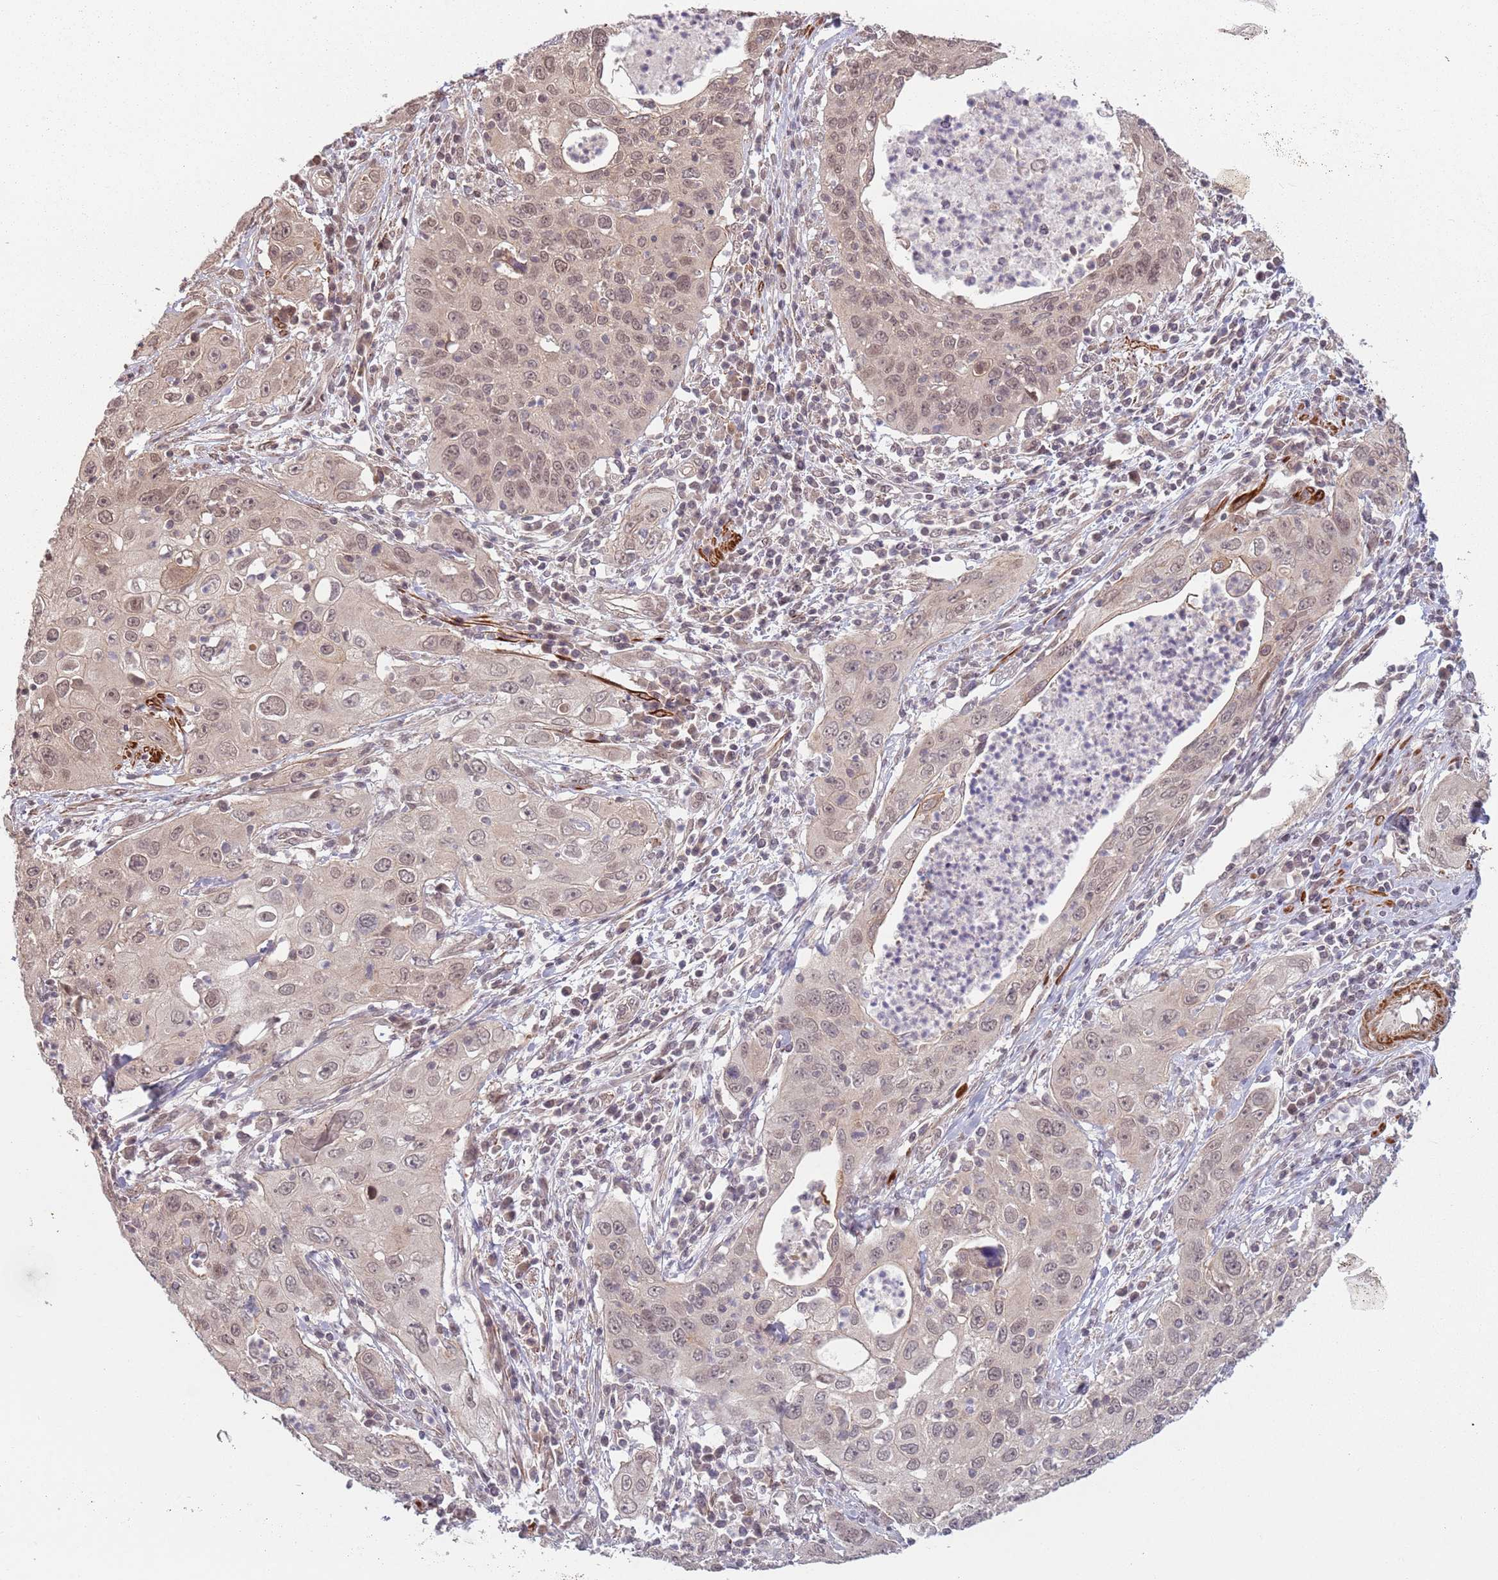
{"staining": {"intensity": "weak", "quantity": "25%-75%", "location": "nuclear"}, "tissue": "cervical cancer", "cell_type": "Tumor cells", "image_type": "cancer", "snomed": [{"axis": "morphology", "description": "Squamous cell carcinoma, NOS"}, {"axis": "topography", "description": "Cervix"}], "caption": "Protein staining of cervical cancer tissue displays weak nuclear expression in about 25%-75% of tumor cells.", "gene": "CCDC154", "patient": {"sex": "female", "age": 36}}